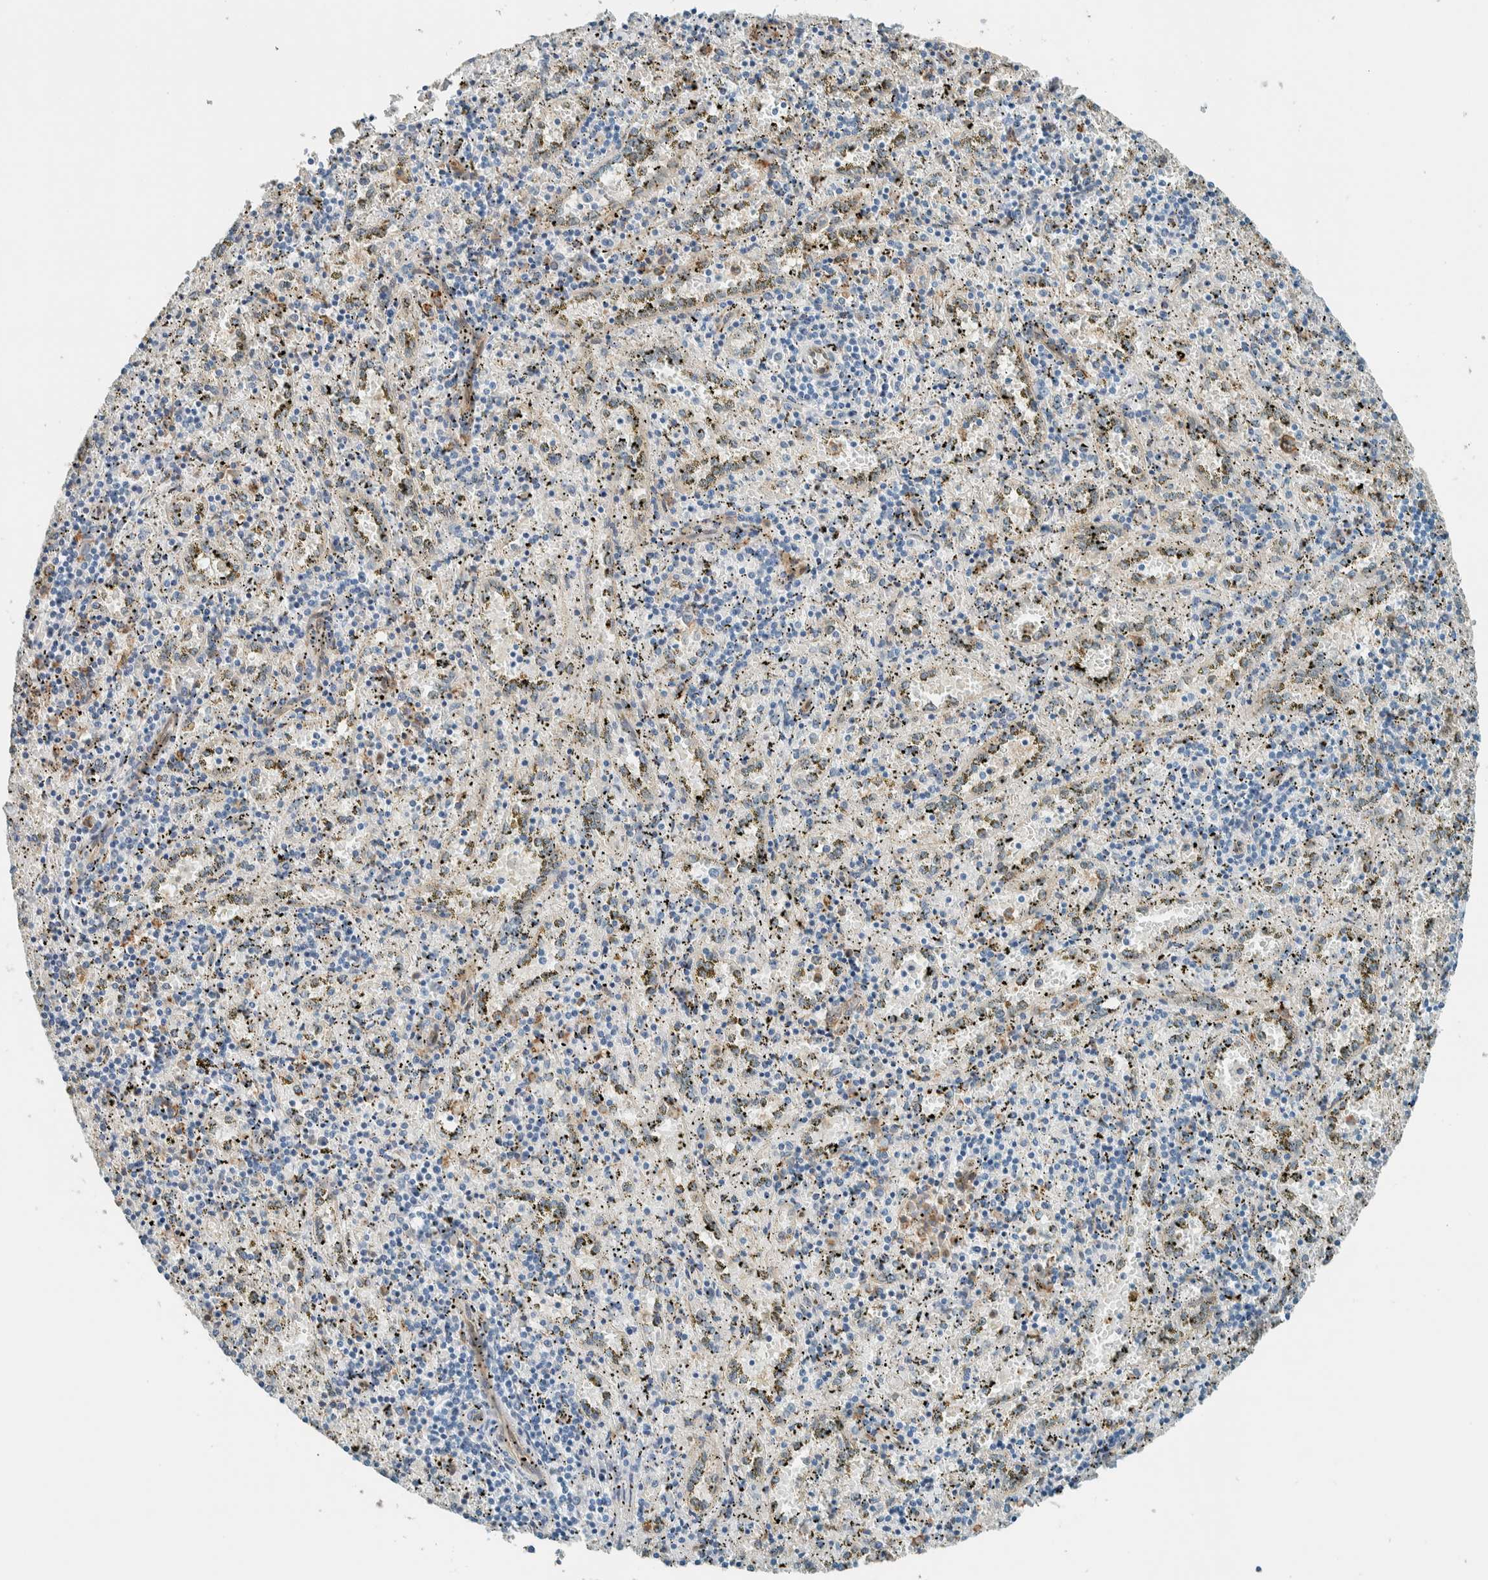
{"staining": {"intensity": "moderate", "quantity": "<25%", "location": "cytoplasmic/membranous,nuclear"}, "tissue": "spleen", "cell_type": "Cells in red pulp", "image_type": "normal", "snomed": [{"axis": "morphology", "description": "Normal tissue, NOS"}, {"axis": "topography", "description": "Spleen"}], "caption": "Immunohistochemistry (IHC) staining of normal spleen, which demonstrates low levels of moderate cytoplasmic/membranous,nuclear expression in about <25% of cells in red pulp indicating moderate cytoplasmic/membranous,nuclear protein staining. The staining was performed using DAB (3,3'-diaminobenzidine) (brown) for protein detection and nuclei were counterstained in hematoxylin (blue).", "gene": "NXN", "patient": {"sex": "male", "age": 11}}